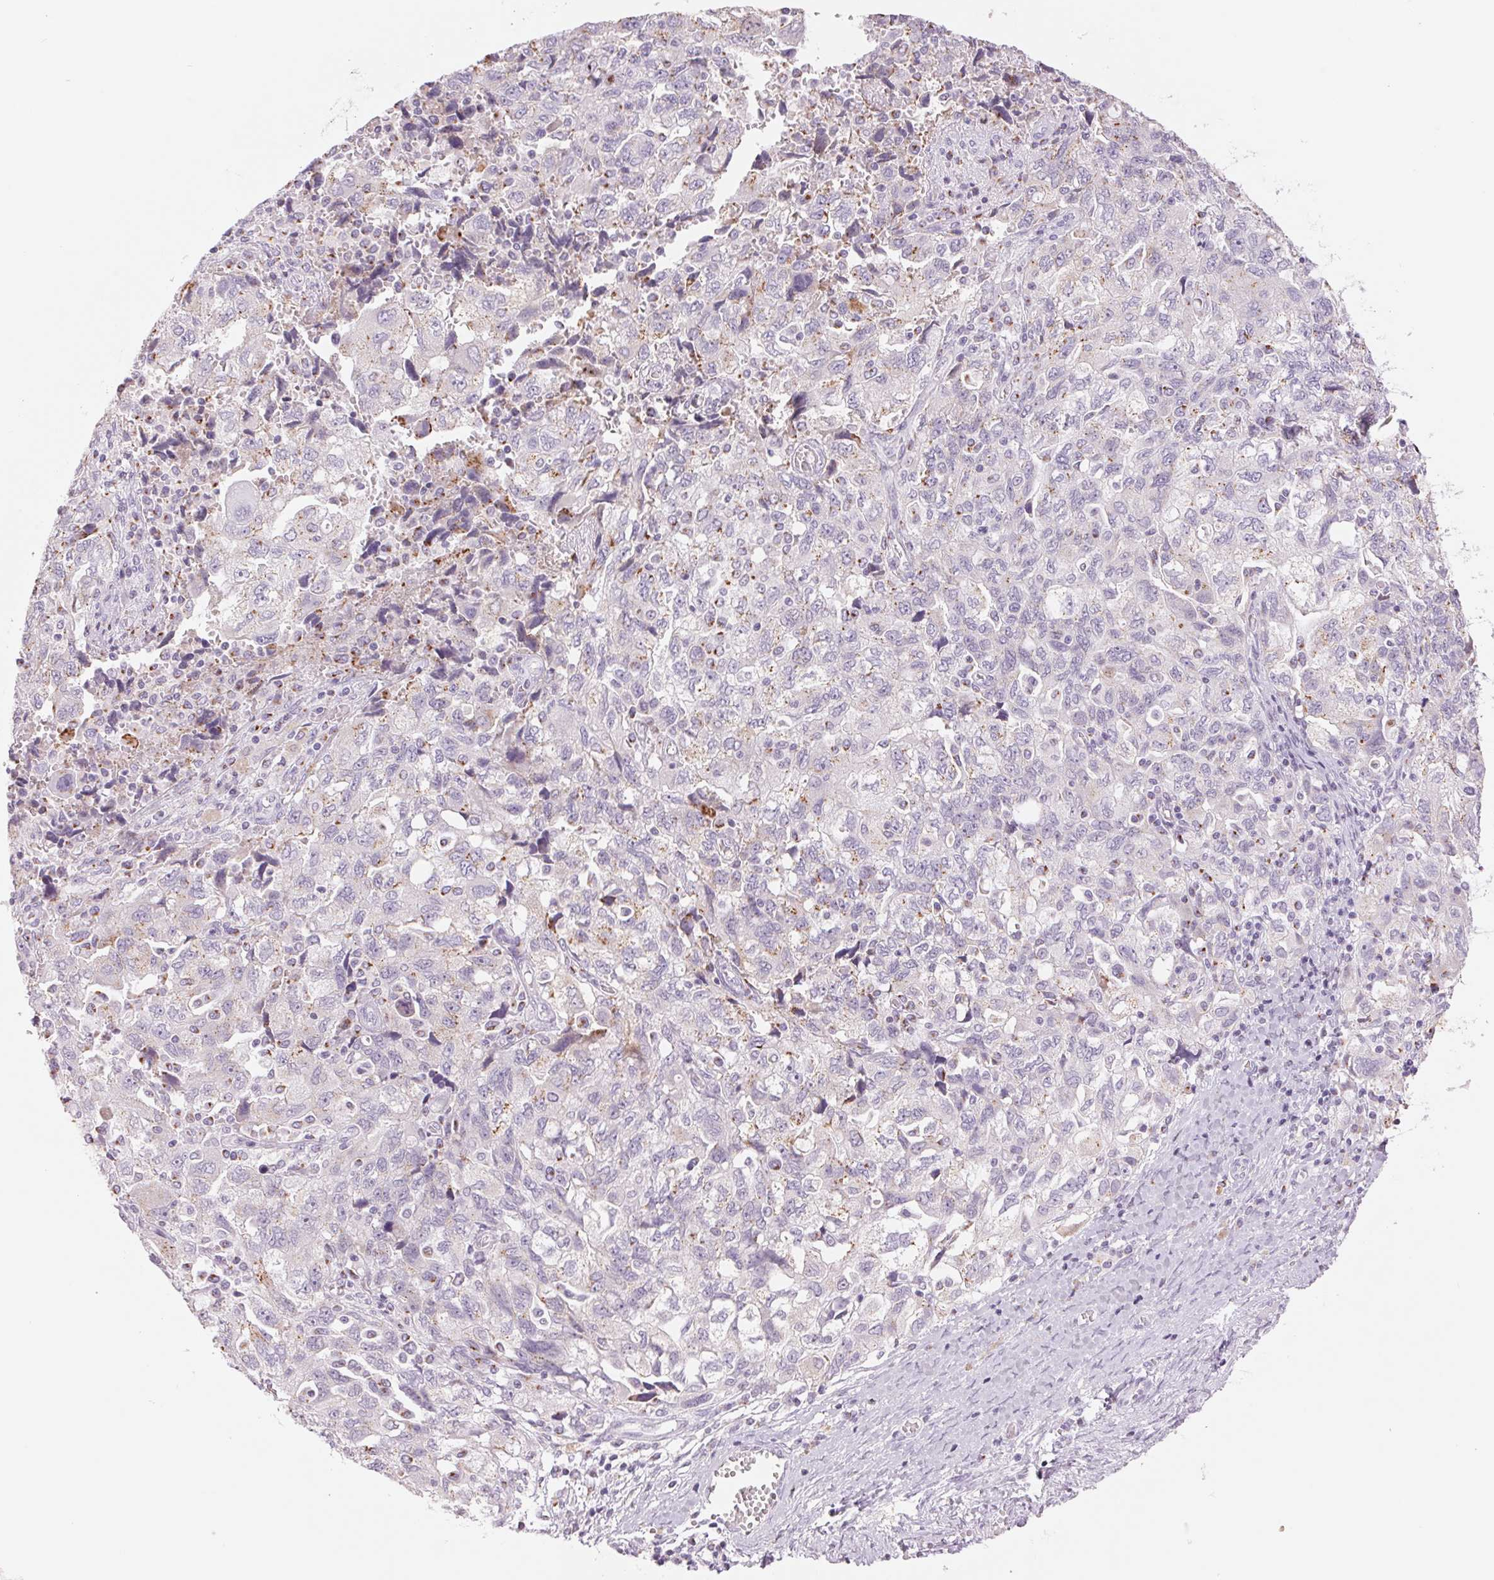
{"staining": {"intensity": "weak", "quantity": "<25%", "location": "cytoplasmic/membranous"}, "tissue": "ovarian cancer", "cell_type": "Tumor cells", "image_type": "cancer", "snomed": [{"axis": "morphology", "description": "Carcinoma, NOS"}, {"axis": "morphology", "description": "Cystadenocarcinoma, serous, NOS"}, {"axis": "topography", "description": "Ovary"}], "caption": "Protein analysis of ovarian carcinoma shows no significant positivity in tumor cells.", "gene": "GALNT7", "patient": {"sex": "female", "age": 69}}